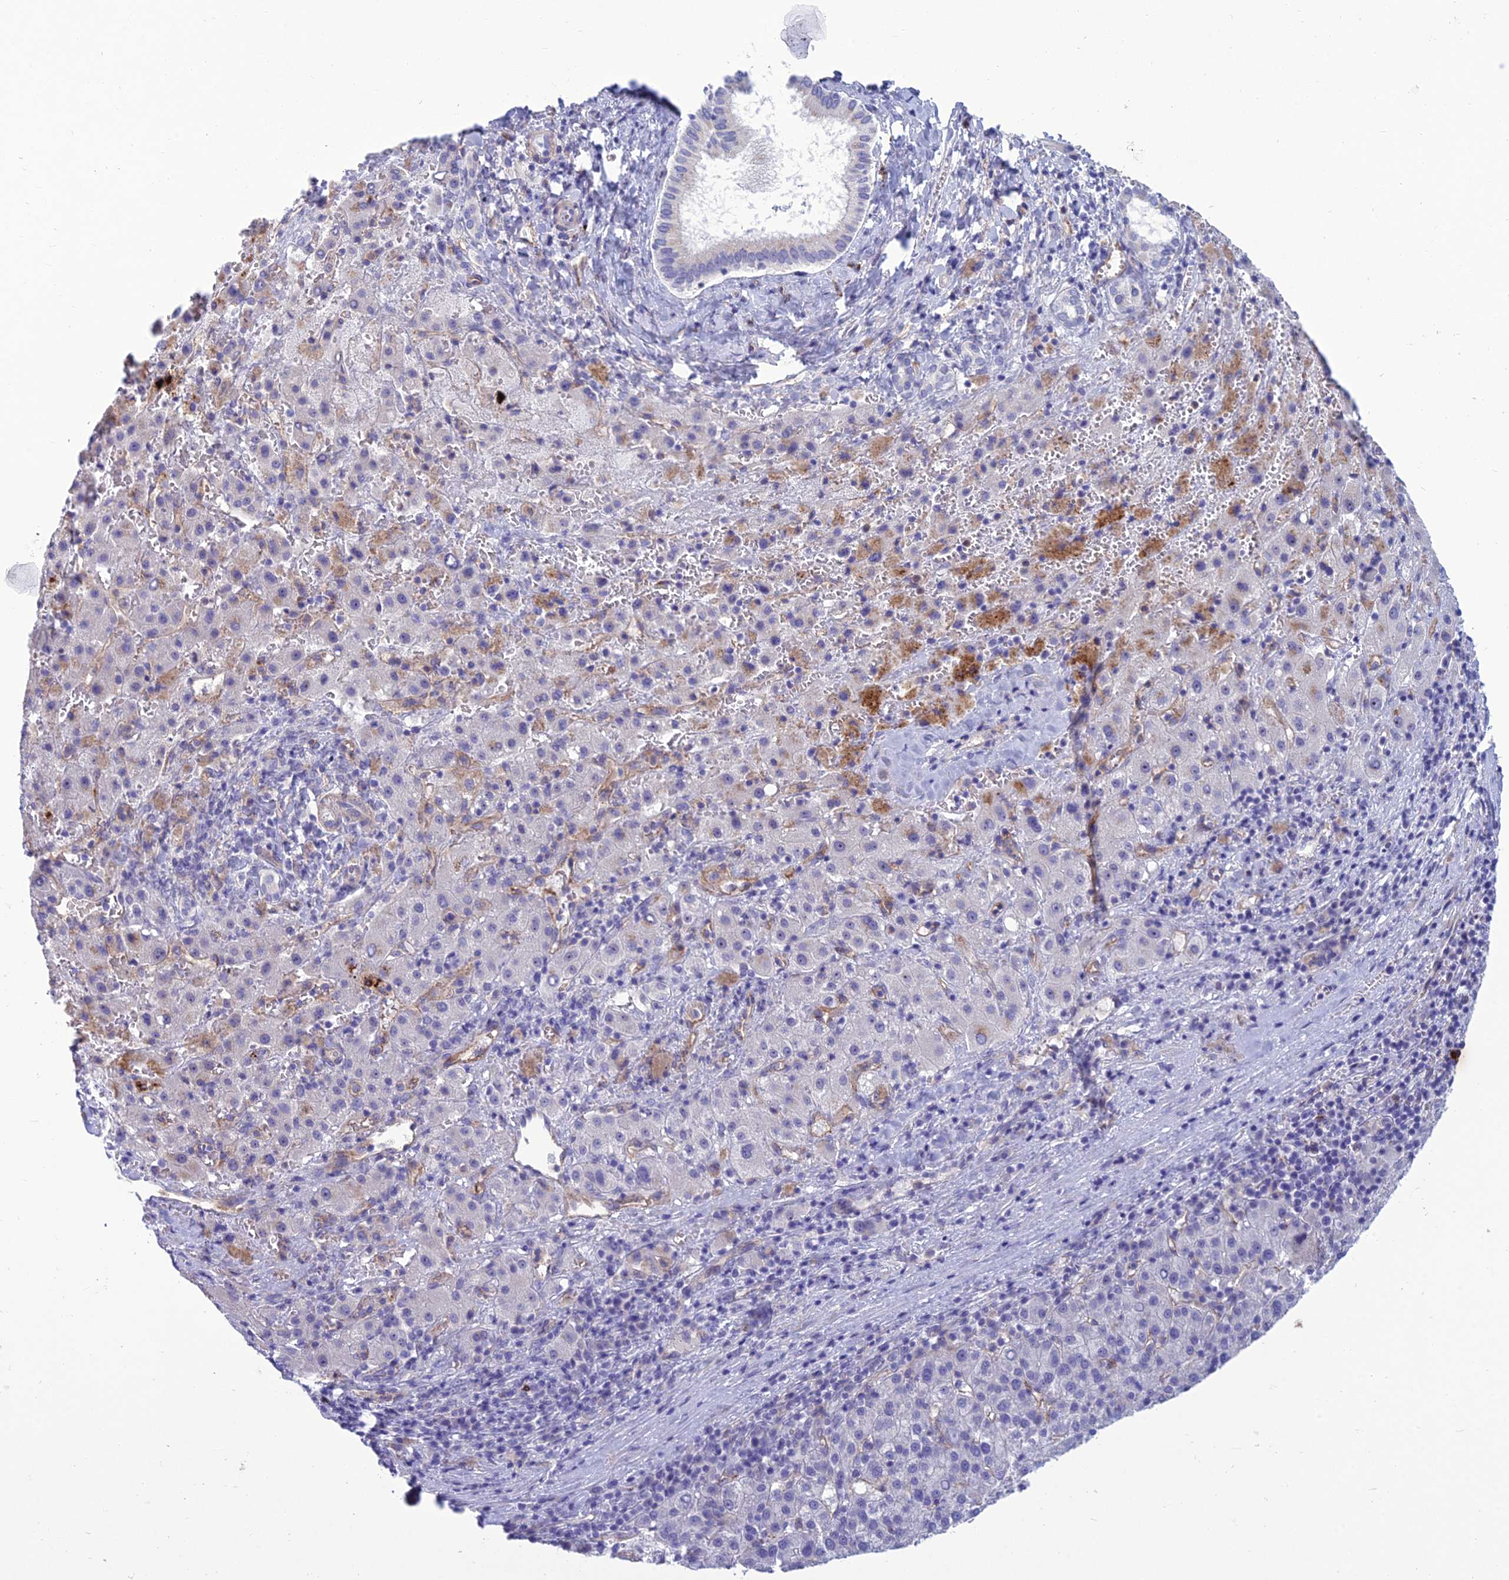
{"staining": {"intensity": "negative", "quantity": "none", "location": "none"}, "tissue": "liver cancer", "cell_type": "Tumor cells", "image_type": "cancer", "snomed": [{"axis": "morphology", "description": "Carcinoma, Hepatocellular, NOS"}, {"axis": "topography", "description": "Liver"}], "caption": "DAB (3,3'-diaminobenzidine) immunohistochemical staining of liver cancer exhibits no significant positivity in tumor cells.", "gene": "BBS7", "patient": {"sex": "female", "age": 58}}